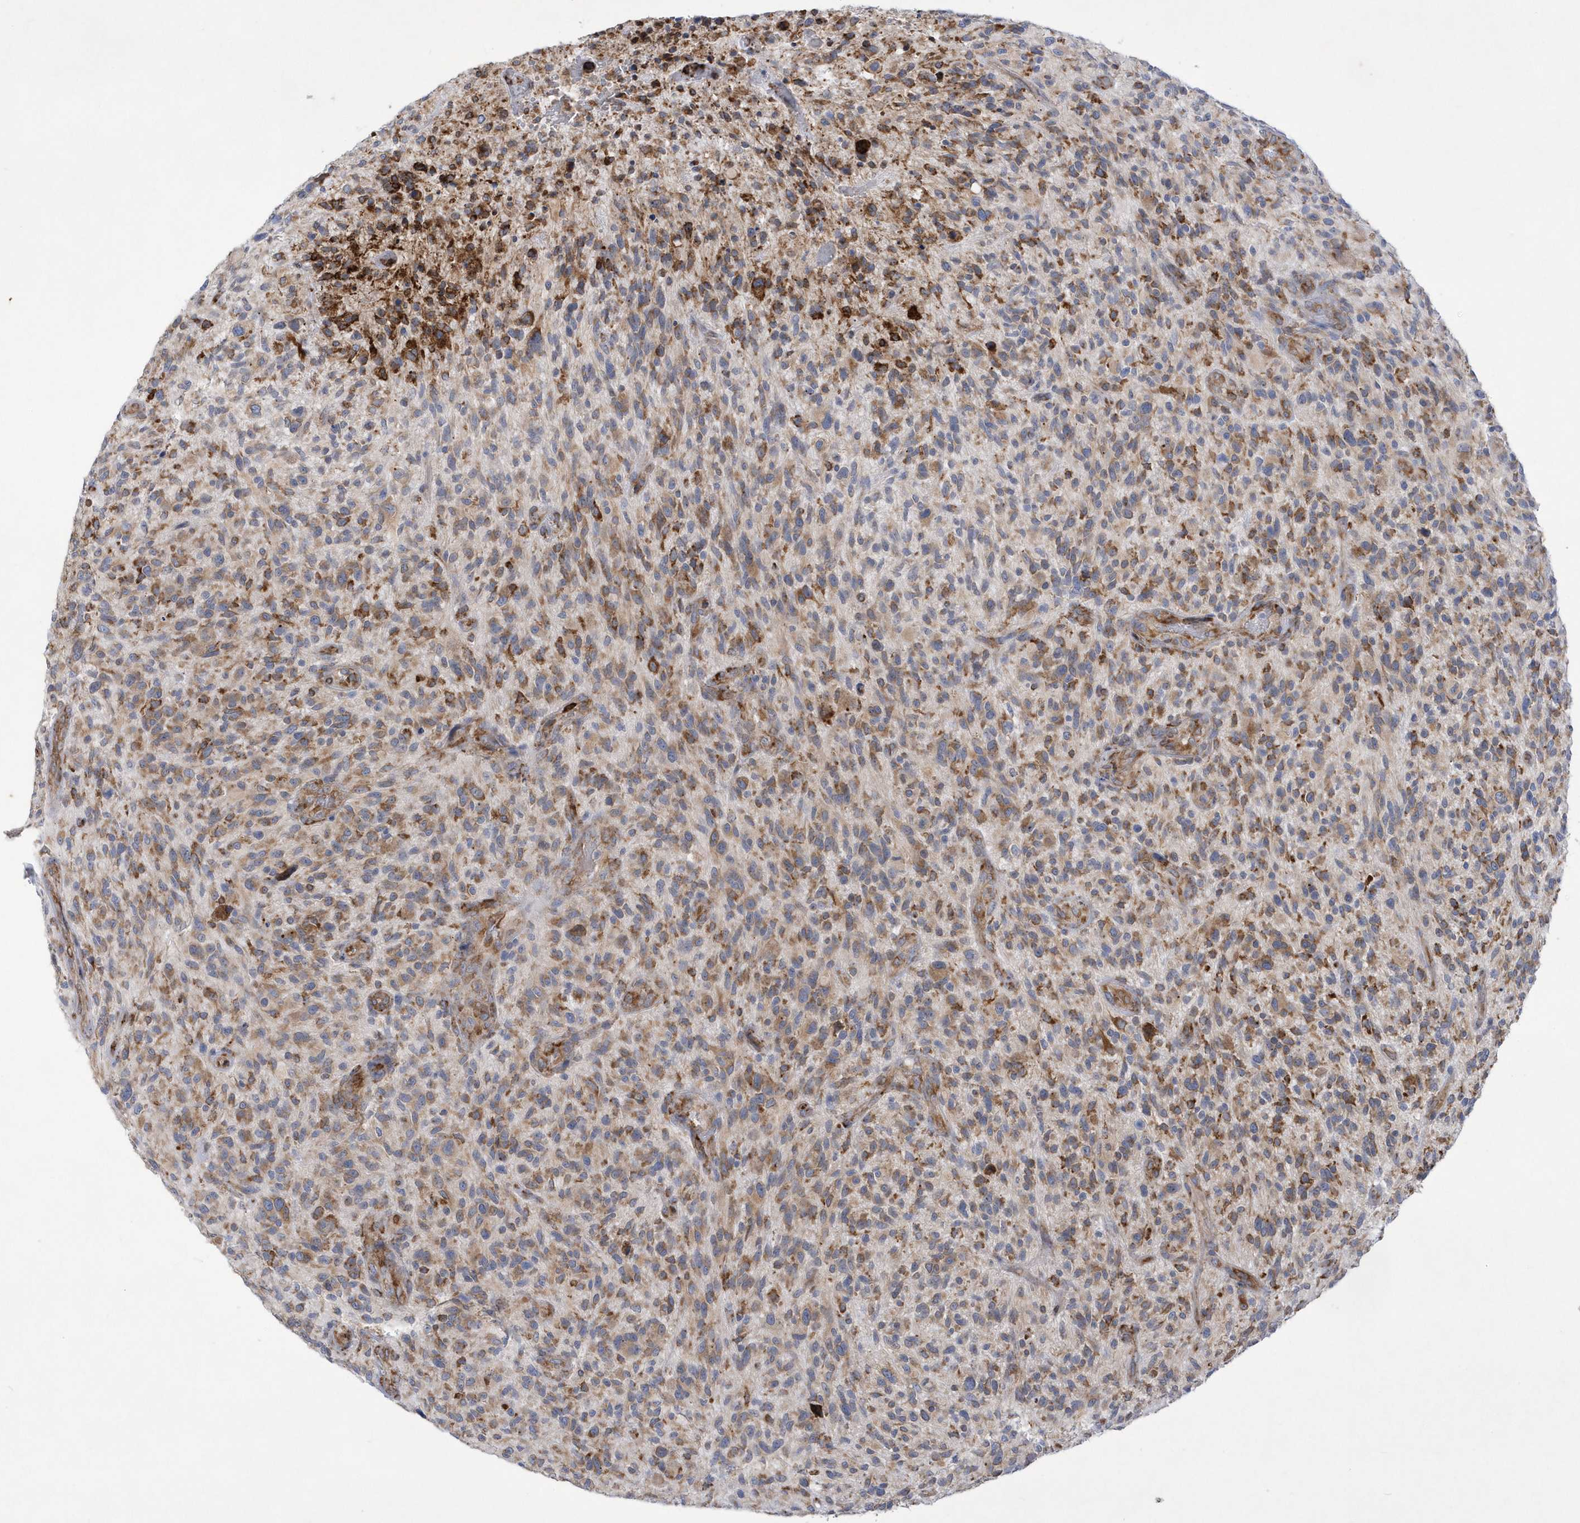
{"staining": {"intensity": "moderate", "quantity": "25%-75%", "location": "cytoplasmic/membranous"}, "tissue": "glioma", "cell_type": "Tumor cells", "image_type": "cancer", "snomed": [{"axis": "morphology", "description": "Glioma, malignant, High grade"}, {"axis": "topography", "description": "Brain"}], "caption": "A histopathology image of human high-grade glioma (malignant) stained for a protein displays moderate cytoplasmic/membranous brown staining in tumor cells.", "gene": "MED31", "patient": {"sex": "male", "age": 47}}